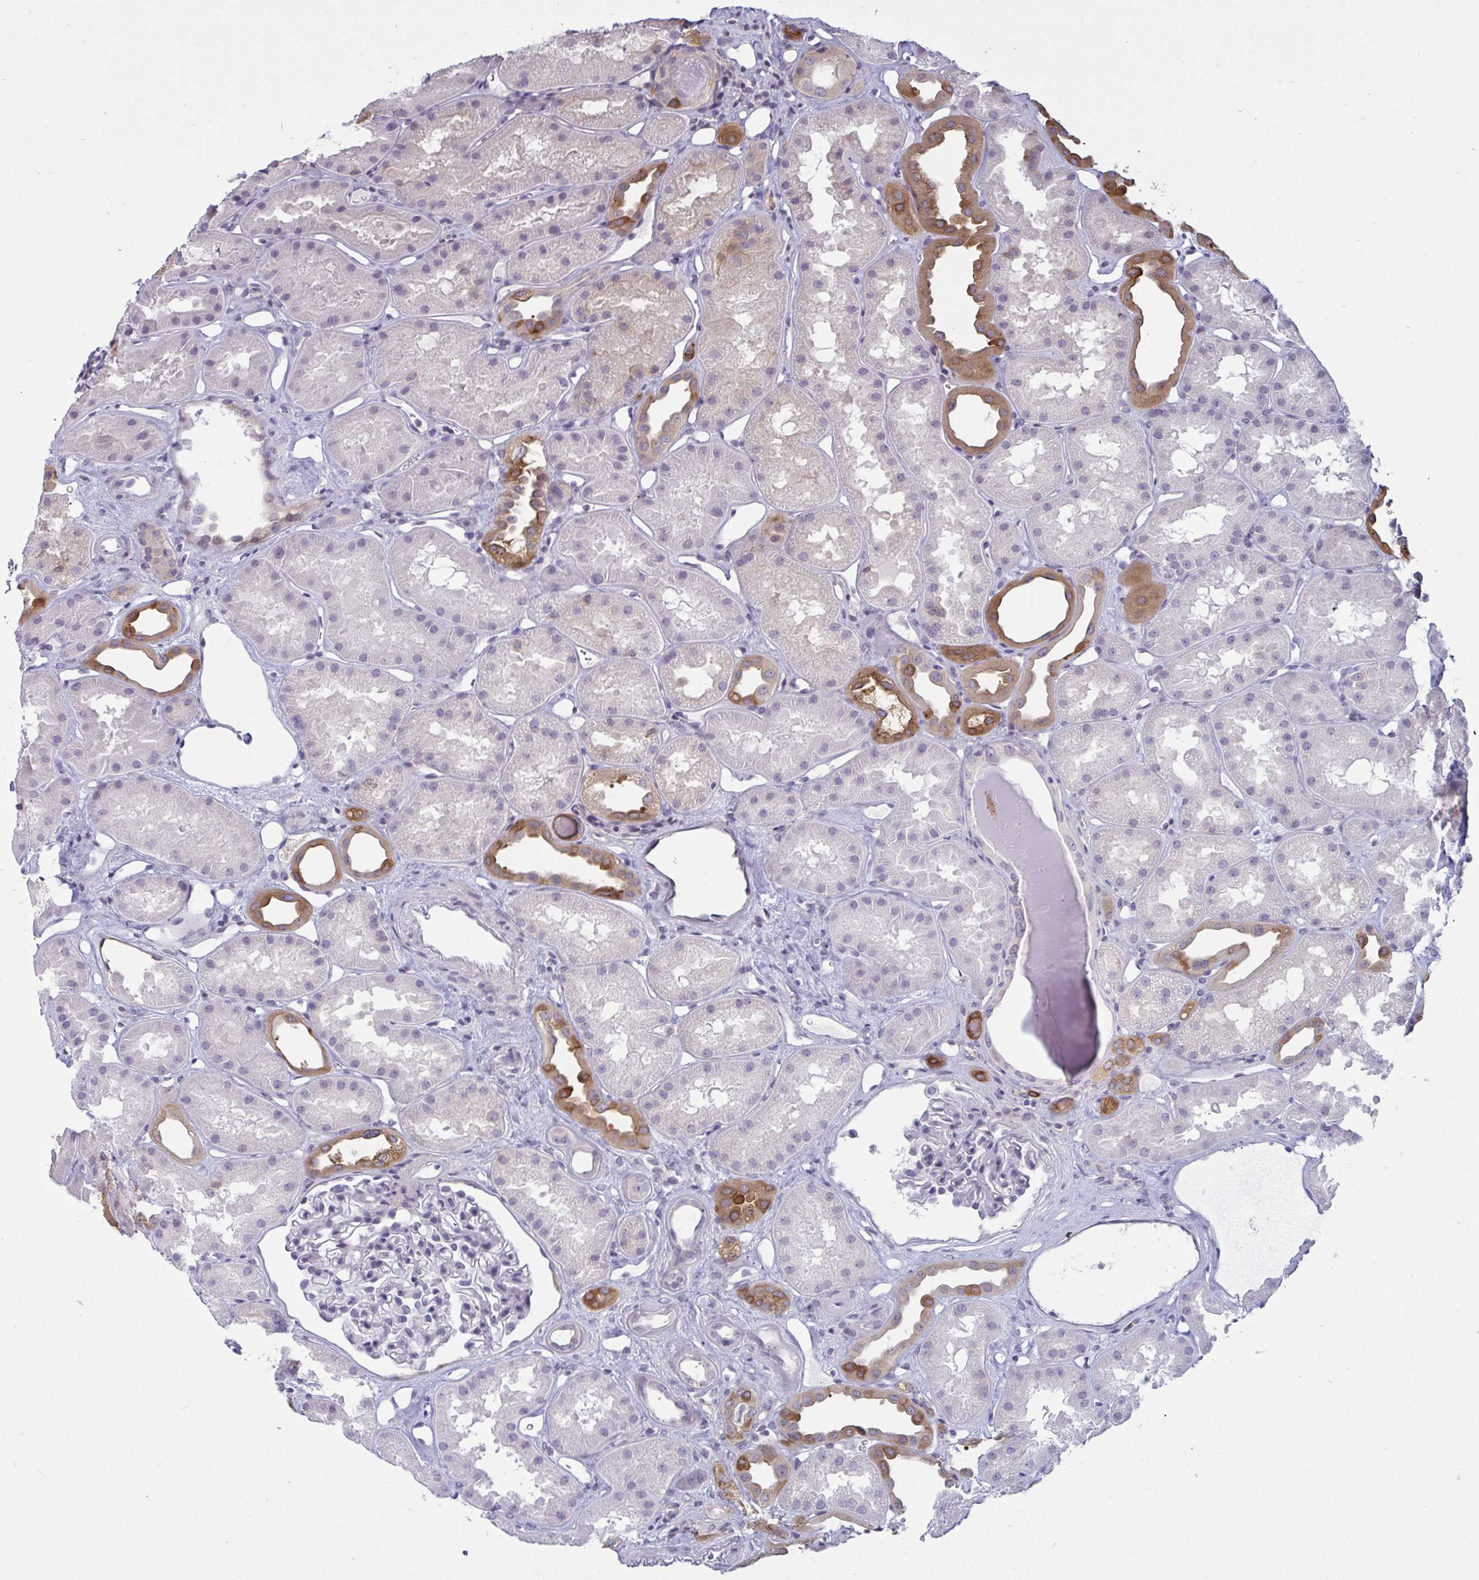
{"staining": {"intensity": "negative", "quantity": "none", "location": "none"}, "tissue": "kidney", "cell_type": "Cells in glomeruli", "image_type": "normal", "snomed": [{"axis": "morphology", "description": "Normal tissue, NOS"}, {"axis": "topography", "description": "Kidney"}], "caption": "The image demonstrates no significant staining in cells in glomeruli of kidney. (DAB (3,3'-diaminobenzidine) IHC, high magnification).", "gene": "TBC1D4", "patient": {"sex": "male", "age": 61}}